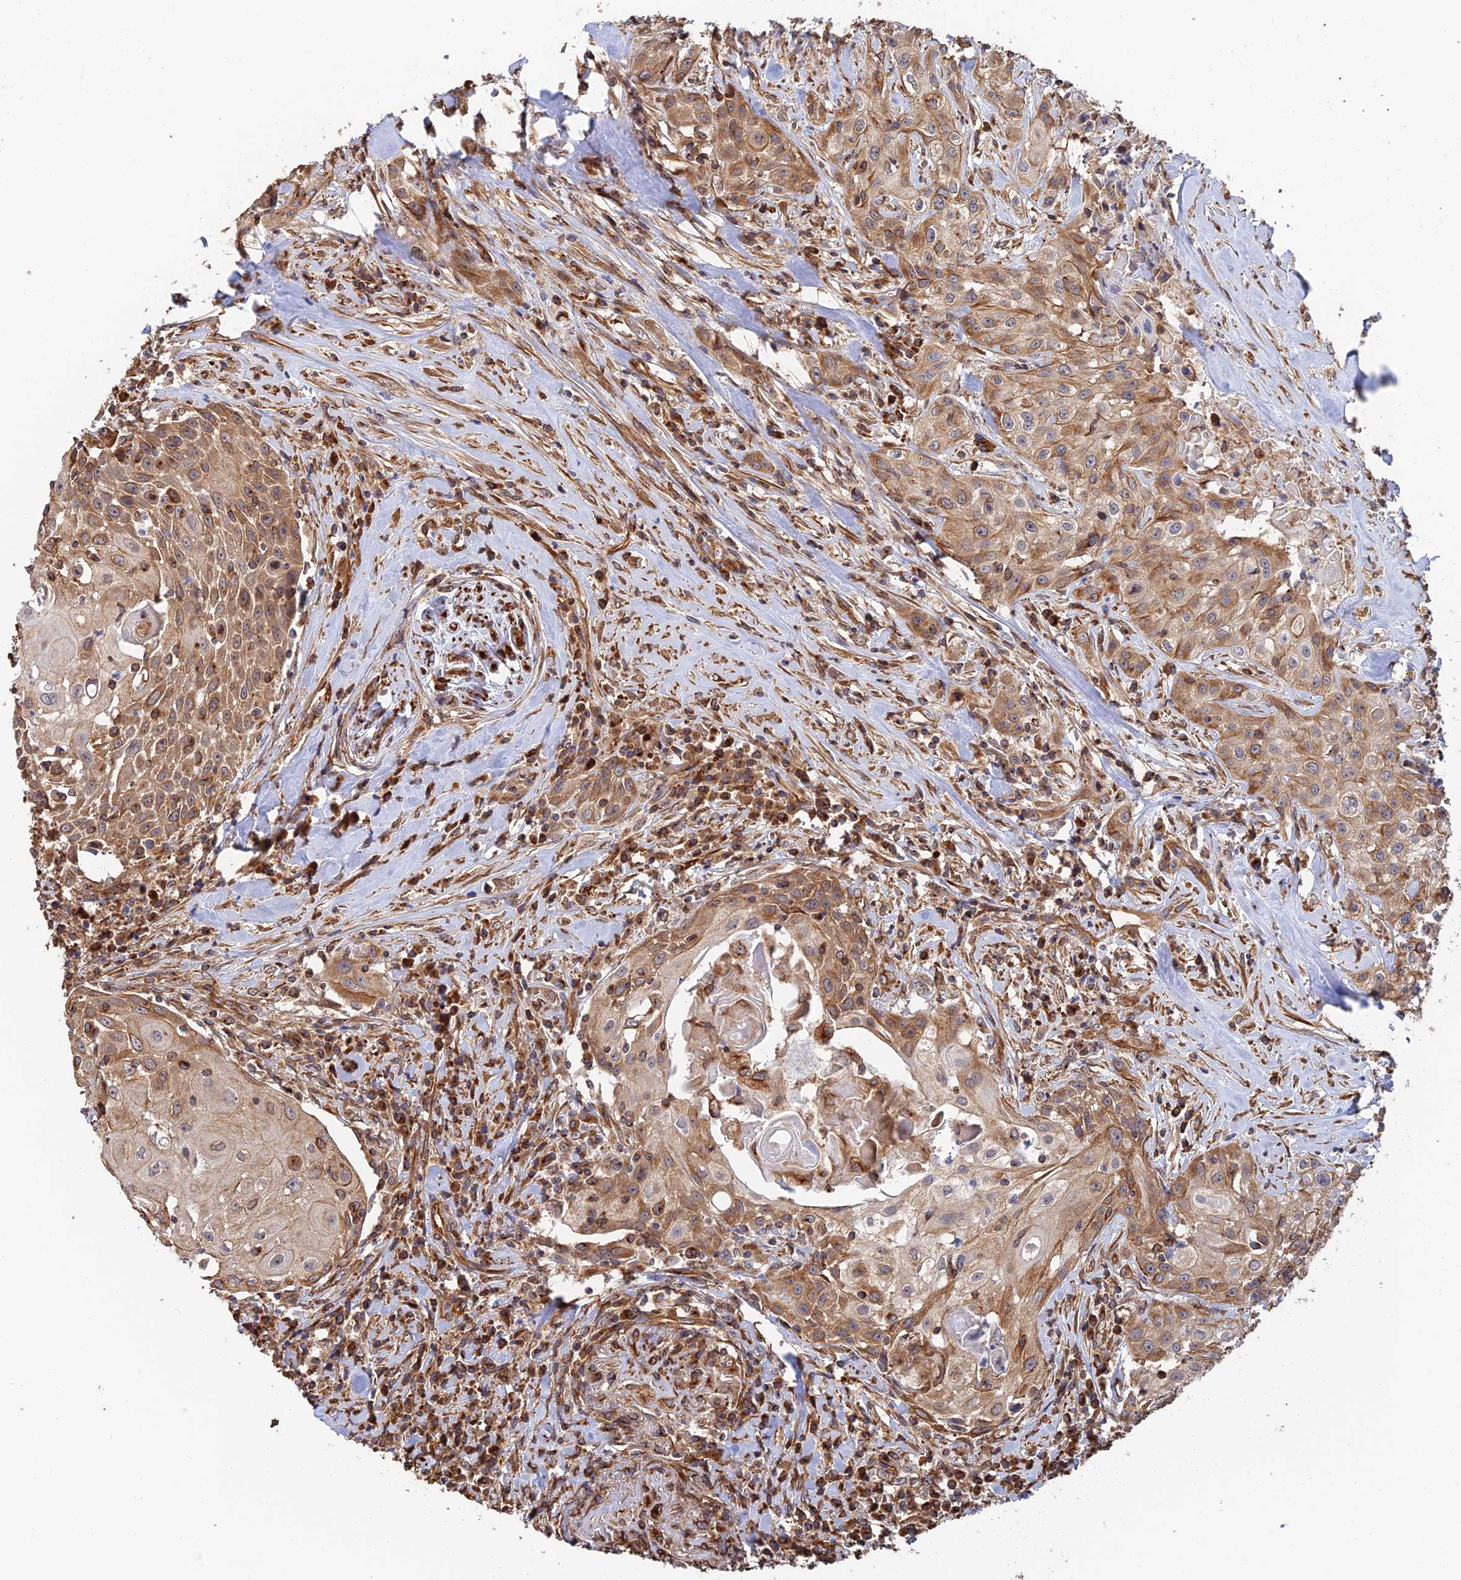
{"staining": {"intensity": "strong", "quantity": ">75%", "location": "cytoplasmic/membranous"}, "tissue": "head and neck cancer", "cell_type": "Tumor cells", "image_type": "cancer", "snomed": [{"axis": "morphology", "description": "Squamous cell carcinoma, NOS"}, {"axis": "topography", "description": "Oral tissue"}, {"axis": "topography", "description": "Head-Neck"}], "caption": "Protein analysis of squamous cell carcinoma (head and neck) tissue displays strong cytoplasmic/membranous positivity in approximately >75% of tumor cells.", "gene": "WBP11", "patient": {"sex": "female", "age": 82}}